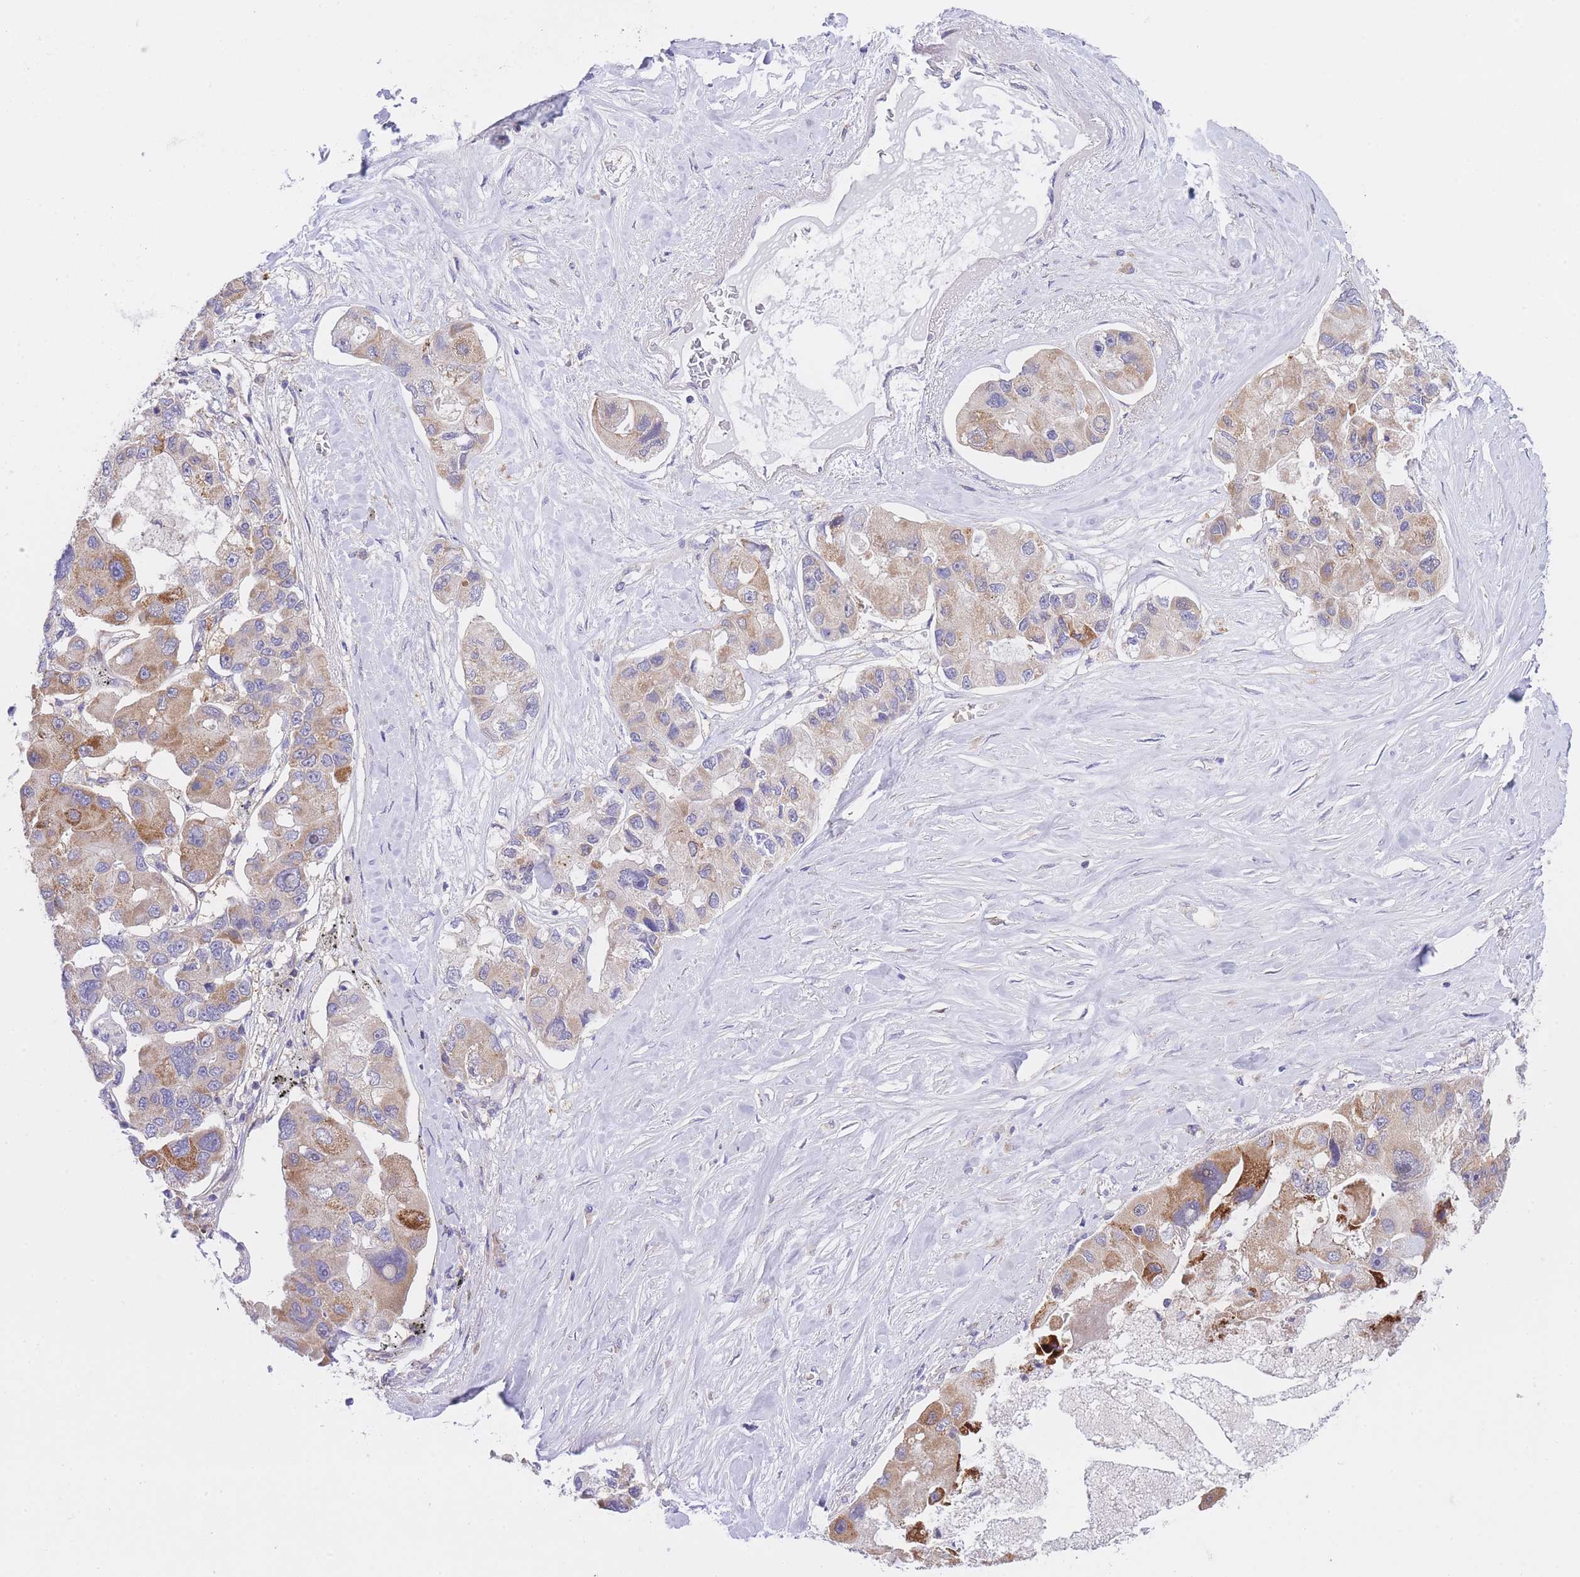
{"staining": {"intensity": "moderate", "quantity": "25%-75%", "location": "cytoplasmic/membranous"}, "tissue": "lung cancer", "cell_type": "Tumor cells", "image_type": "cancer", "snomed": [{"axis": "morphology", "description": "Adenocarcinoma, NOS"}, {"axis": "topography", "description": "Lung"}], "caption": "The histopathology image exhibits a brown stain indicating the presence of a protein in the cytoplasmic/membranous of tumor cells in lung adenocarcinoma. (IHC, brightfield microscopy, high magnification).", "gene": "CHAC1", "patient": {"sex": "female", "age": 54}}